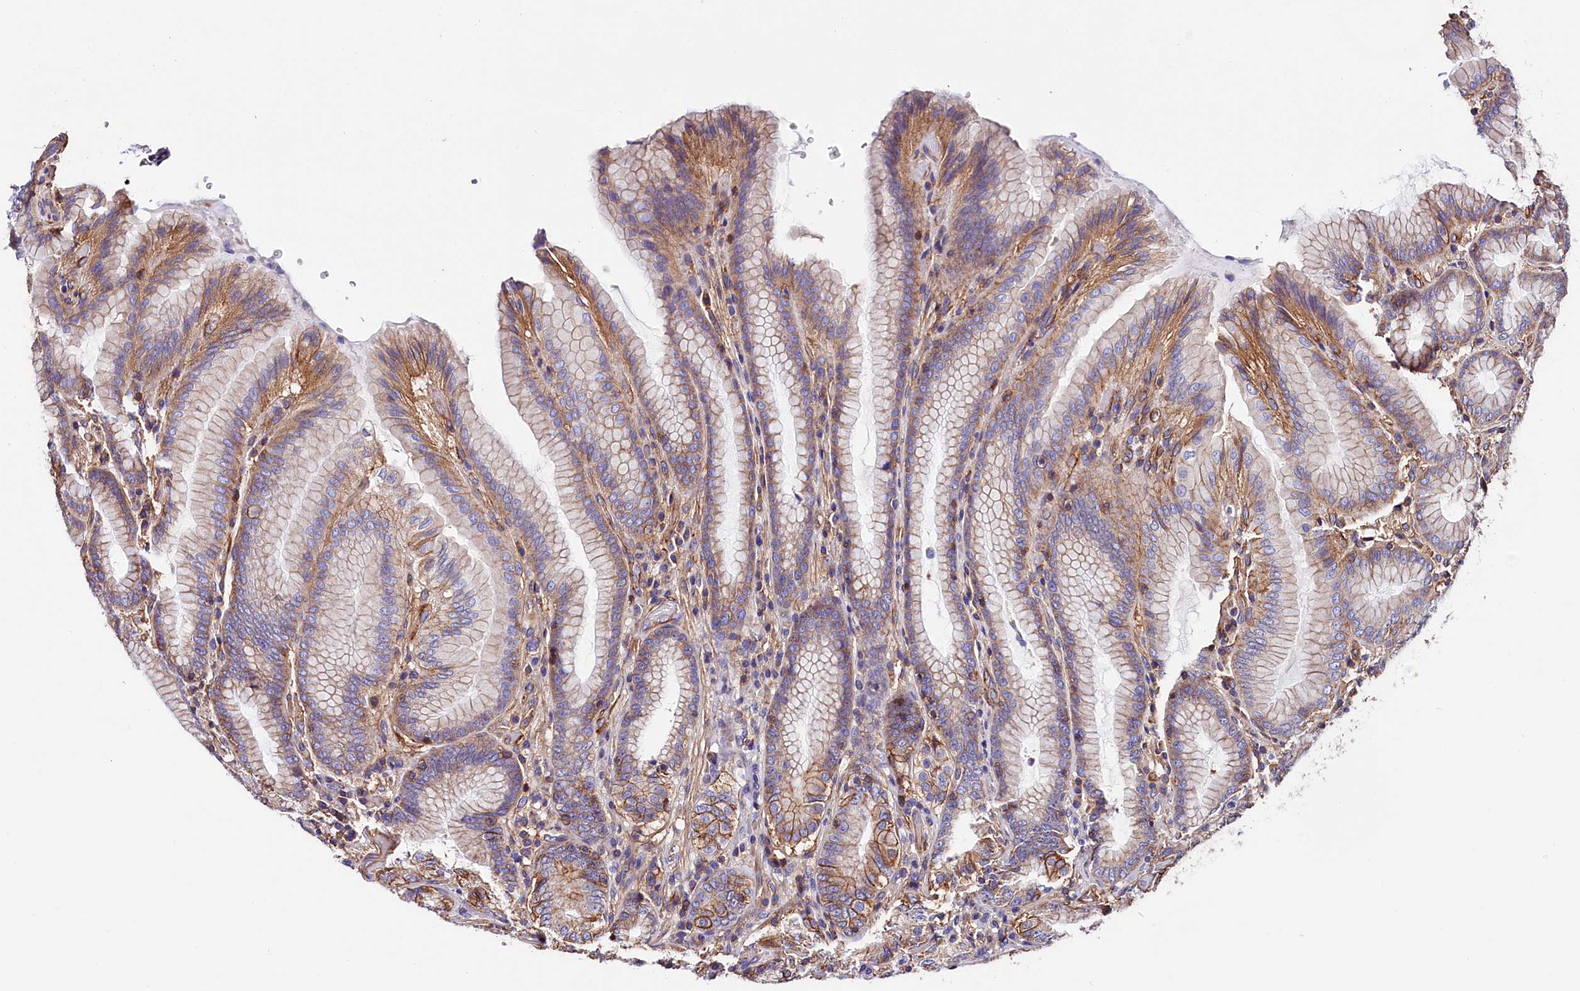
{"staining": {"intensity": "moderate", "quantity": "25%-75%", "location": "cytoplasmic/membranous"}, "tissue": "stomach", "cell_type": "Glandular cells", "image_type": "normal", "snomed": [{"axis": "morphology", "description": "Normal tissue, NOS"}, {"axis": "topography", "description": "Stomach, upper"}, {"axis": "topography", "description": "Stomach, lower"}], "caption": "IHC of benign stomach demonstrates medium levels of moderate cytoplasmic/membranous expression in about 25%-75% of glandular cells. Using DAB (3,3'-diaminobenzidine) (brown) and hematoxylin (blue) stains, captured at high magnification using brightfield microscopy.", "gene": "ATP2B4", "patient": {"sex": "female", "age": 76}}